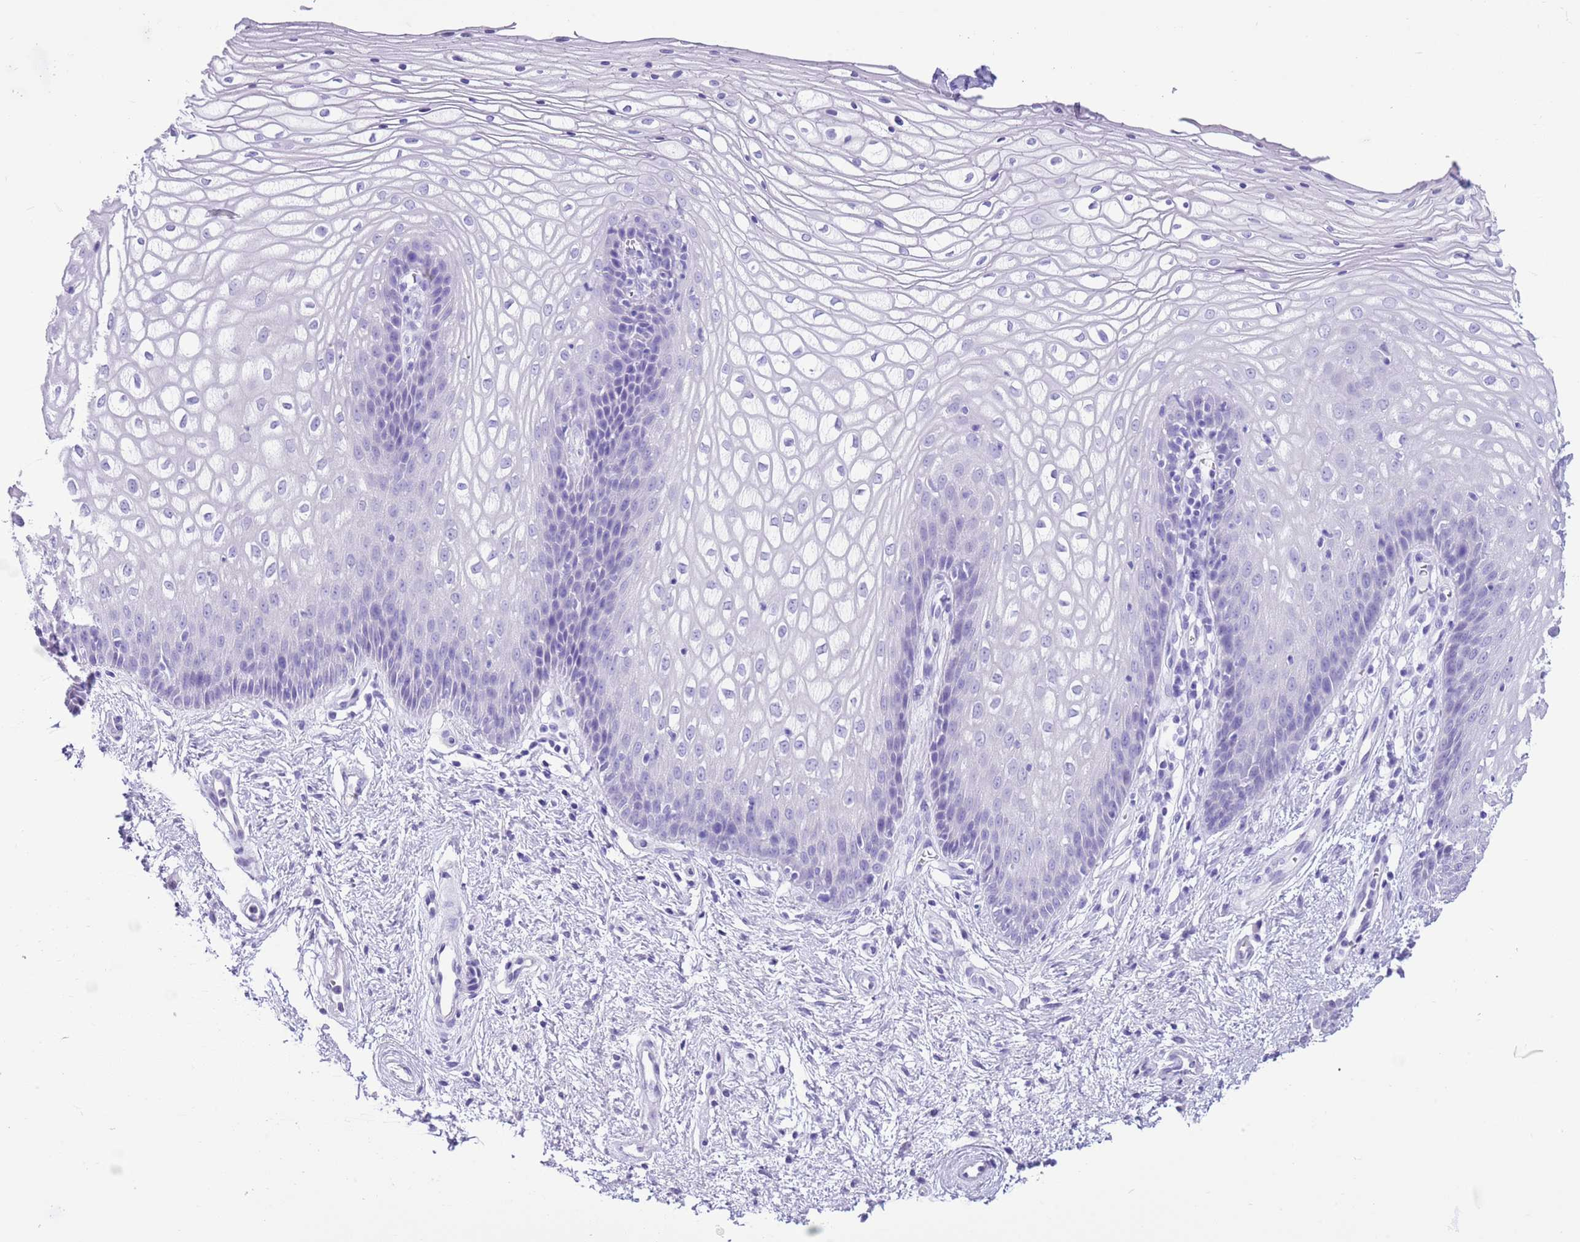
{"staining": {"intensity": "negative", "quantity": "none", "location": "none"}, "tissue": "vagina", "cell_type": "Squamous epithelial cells", "image_type": "normal", "snomed": [{"axis": "morphology", "description": "Normal tissue, NOS"}, {"axis": "topography", "description": "Vagina"}], "caption": "A high-resolution histopathology image shows immunohistochemistry staining of benign vagina, which displays no significant expression in squamous epithelial cells.", "gene": "TMEM185A", "patient": {"sex": "female", "age": 34}}